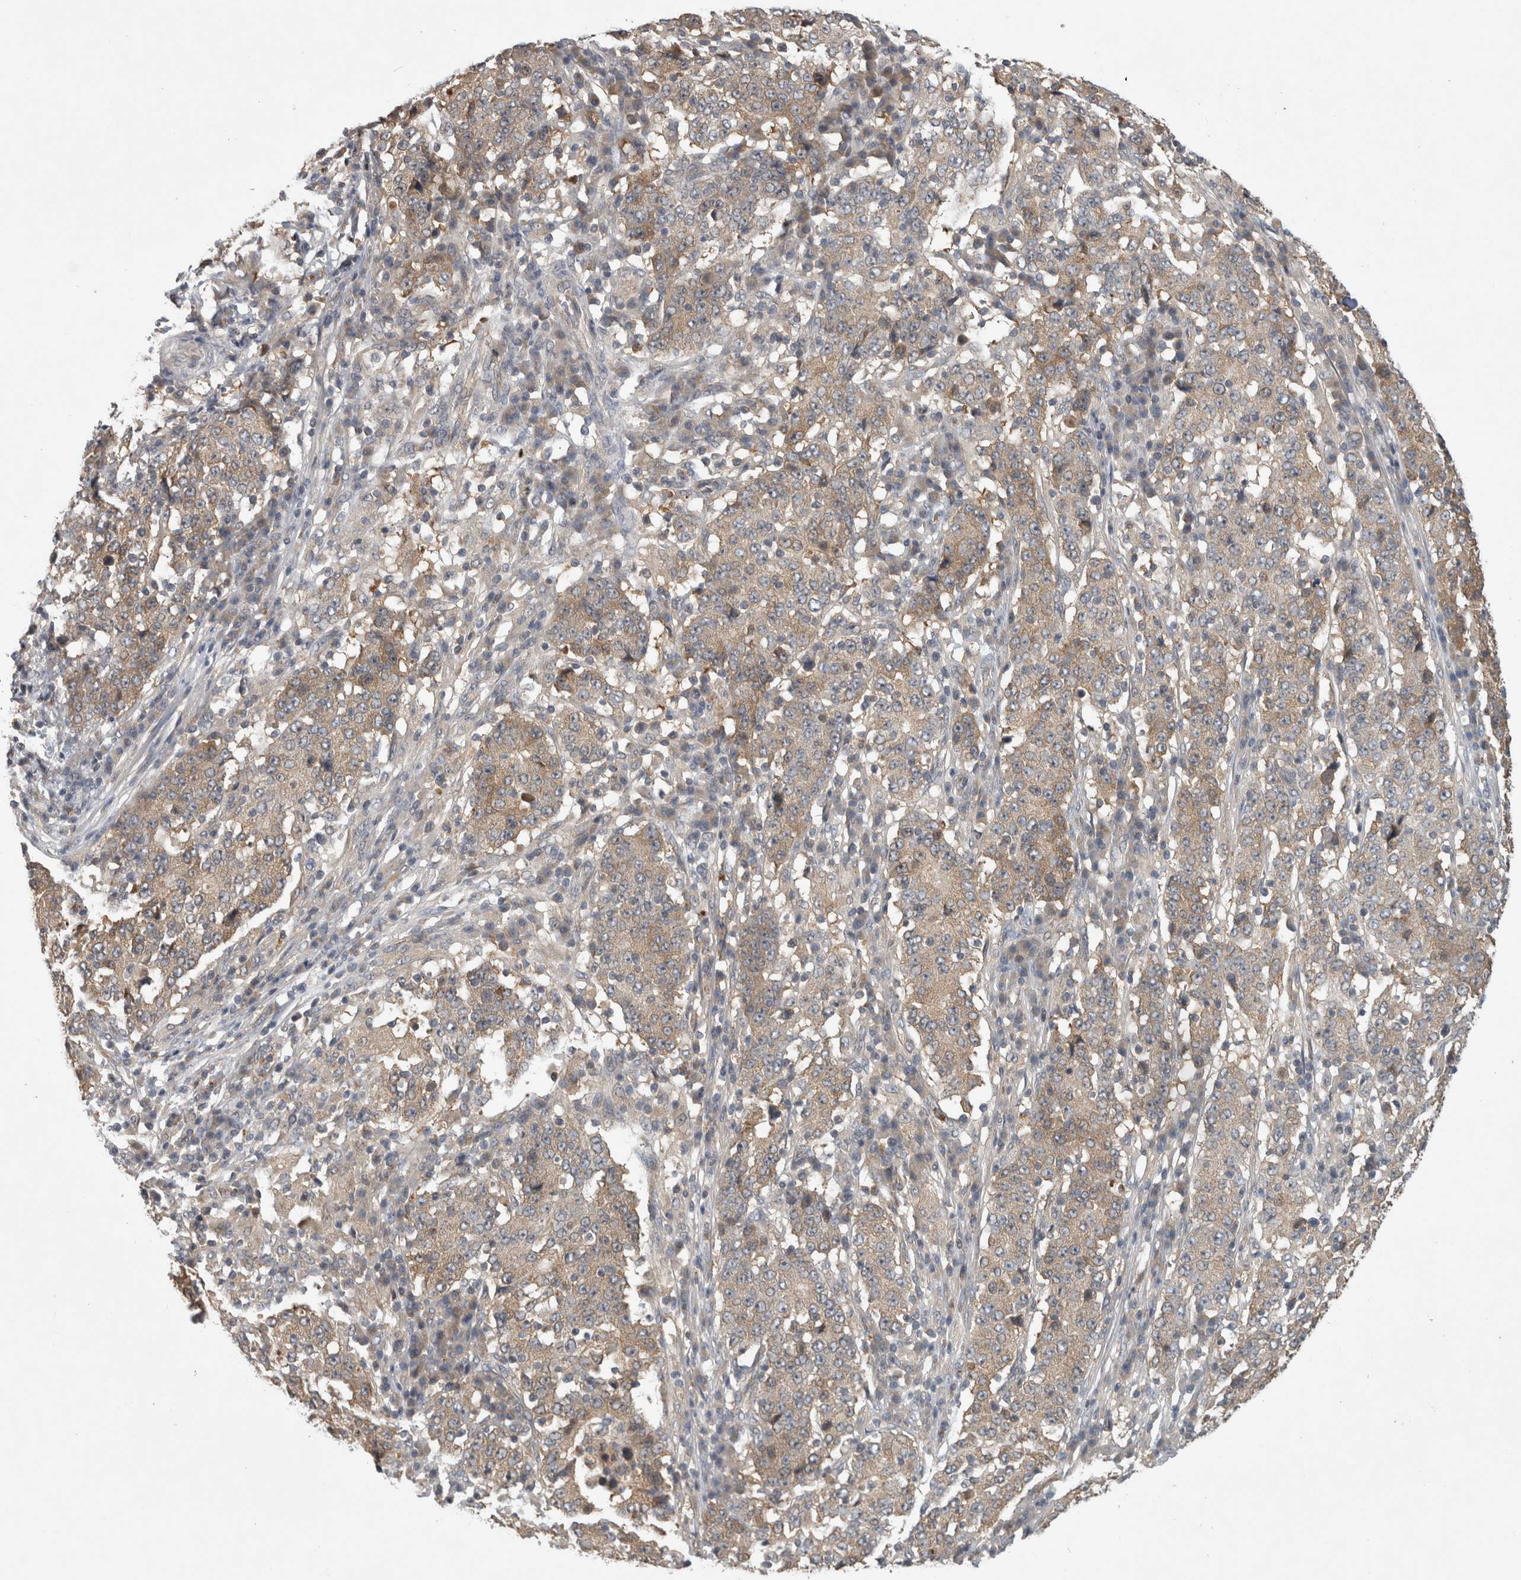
{"staining": {"intensity": "weak", "quantity": ">75%", "location": "cytoplasmic/membranous"}, "tissue": "stomach cancer", "cell_type": "Tumor cells", "image_type": "cancer", "snomed": [{"axis": "morphology", "description": "Adenocarcinoma, NOS"}, {"axis": "topography", "description": "Stomach"}], "caption": "High-power microscopy captured an IHC histopathology image of stomach adenocarcinoma, revealing weak cytoplasmic/membranous positivity in about >75% of tumor cells.", "gene": "TRMT61B", "patient": {"sex": "male", "age": 59}}